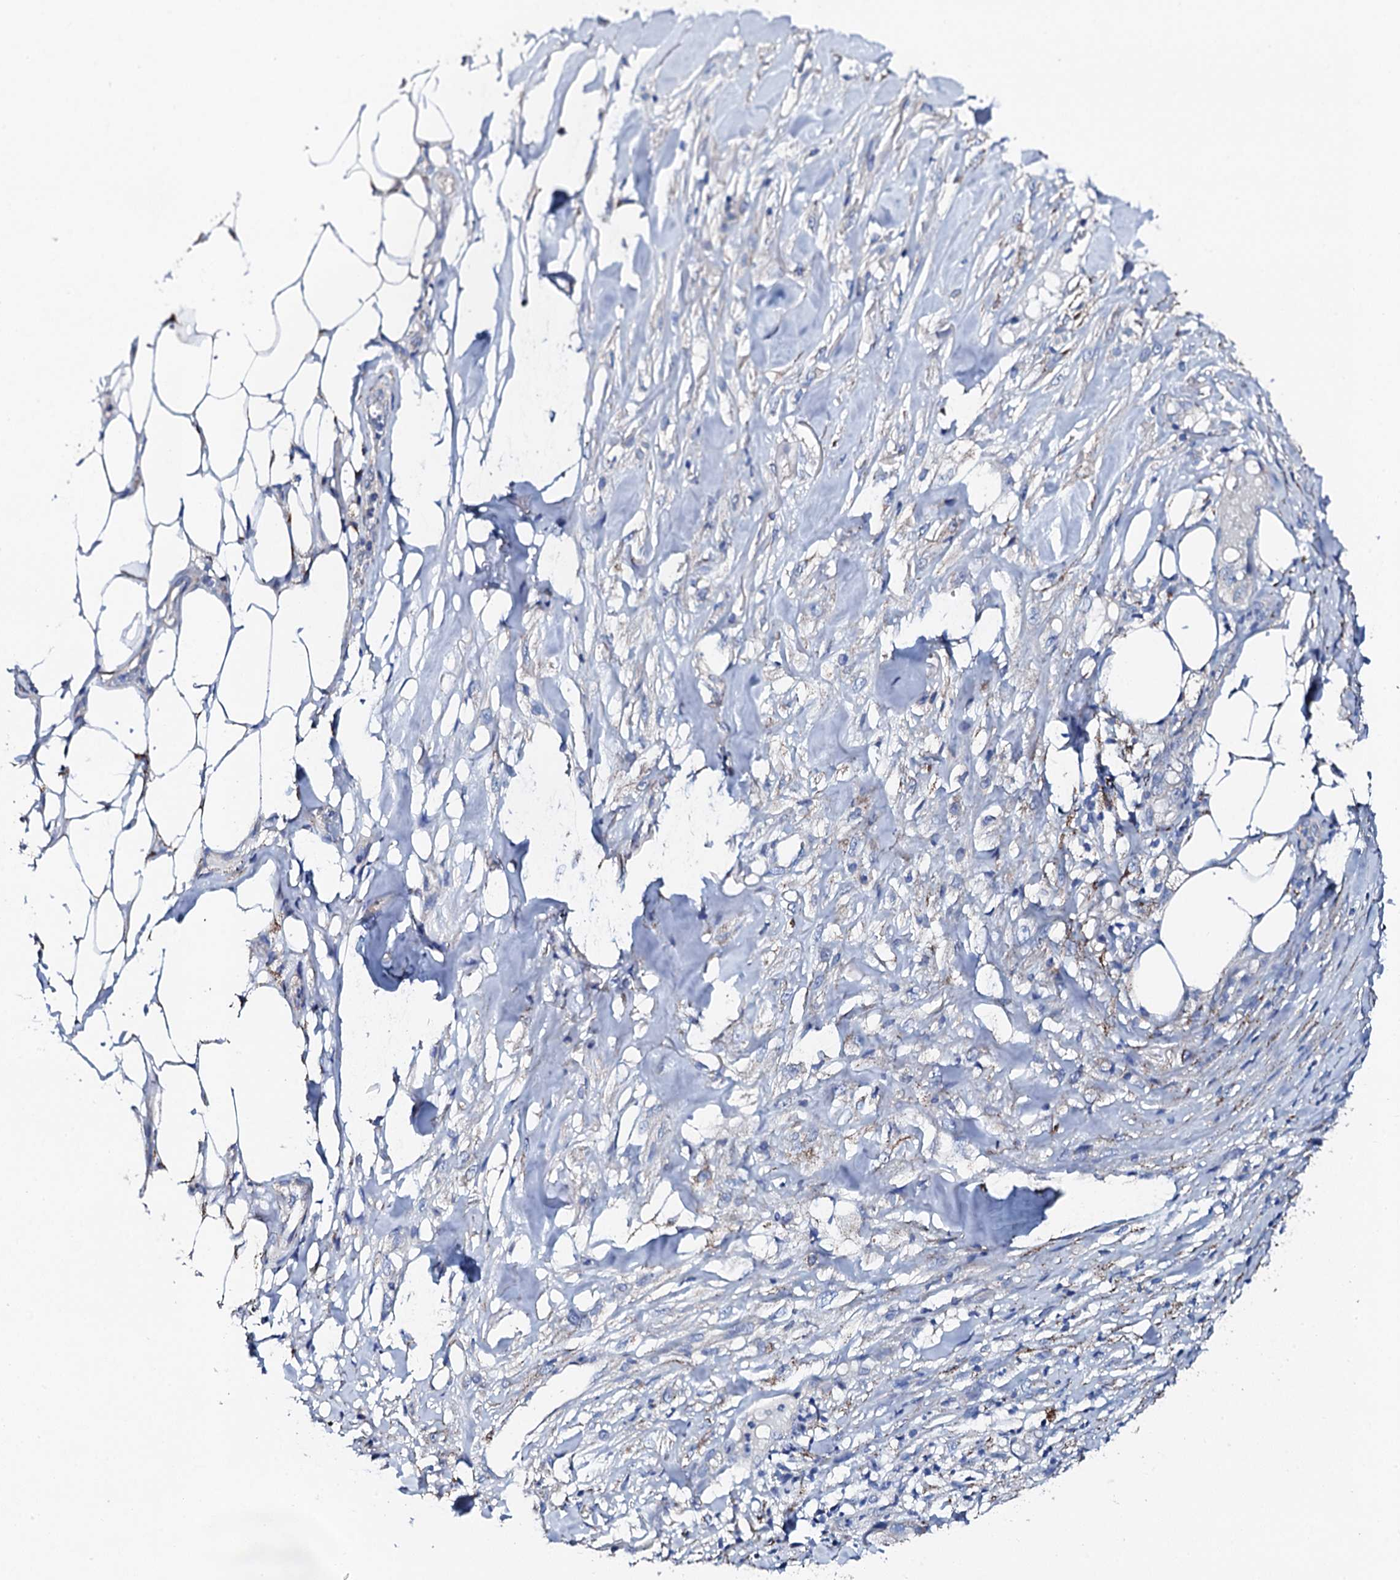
{"staining": {"intensity": "weak", "quantity": "<25%", "location": "cytoplasmic/membranous"}, "tissue": "skin cancer", "cell_type": "Tumor cells", "image_type": "cancer", "snomed": [{"axis": "morphology", "description": "Squamous cell carcinoma, NOS"}, {"axis": "topography", "description": "Skin"}, {"axis": "topography", "description": "Subcutis"}], "caption": "This is a photomicrograph of immunohistochemistry (IHC) staining of squamous cell carcinoma (skin), which shows no positivity in tumor cells. The staining is performed using DAB brown chromogen with nuclei counter-stained in using hematoxylin.", "gene": "KLHL32", "patient": {"sex": "male", "age": 73}}